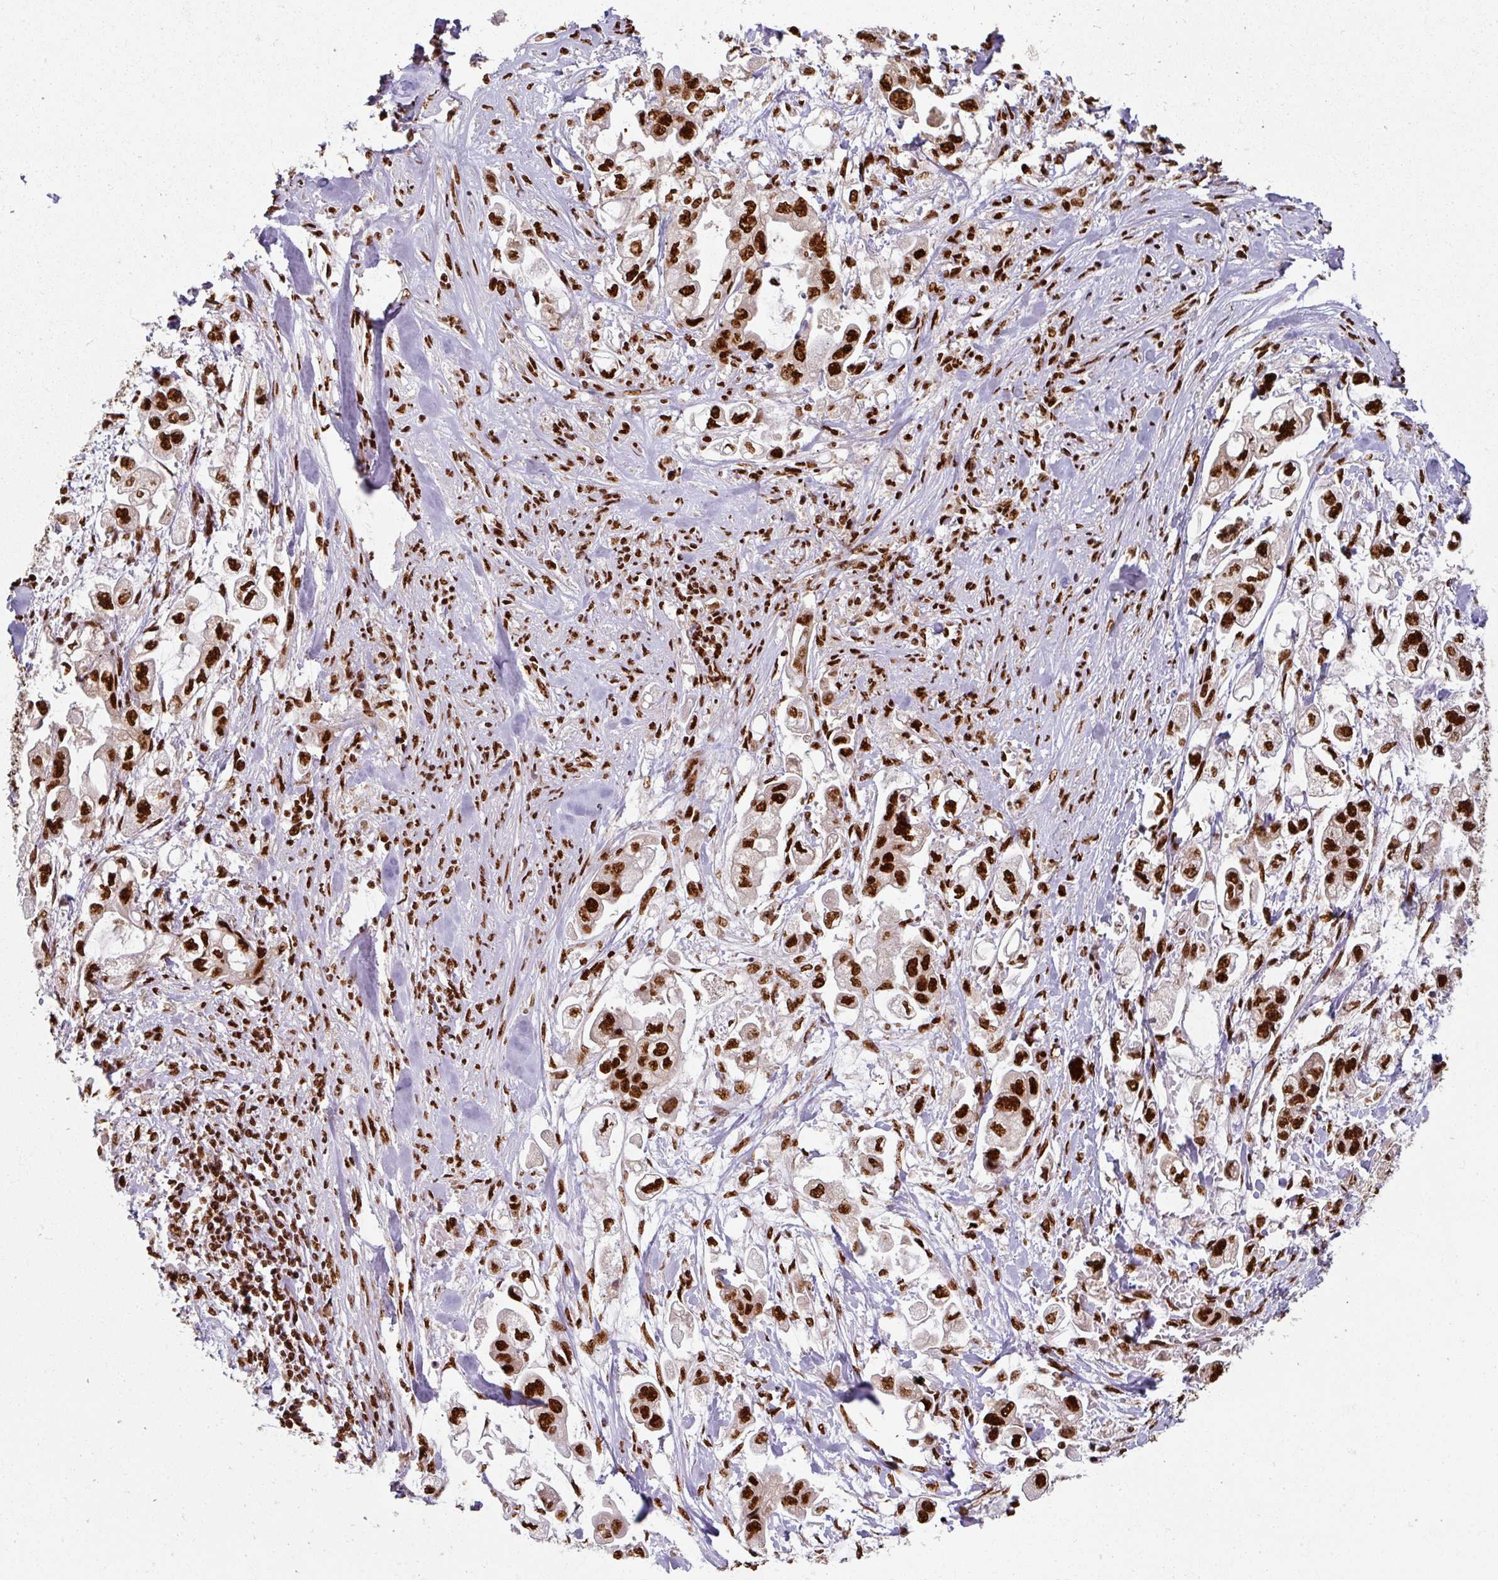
{"staining": {"intensity": "strong", "quantity": ">75%", "location": "nuclear"}, "tissue": "stomach cancer", "cell_type": "Tumor cells", "image_type": "cancer", "snomed": [{"axis": "morphology", "description": "Adenocarcinoma, NOS"}, {"axis": "topography", "description": "Stomach"}], "caption": "Adenocarcinoma (stomach) tissue reveals strong nuclear staining in approximately >75% of tumor cells, visualized by immunohistochemistry.", "gene": "SIK3", "patient": {"sex": "male", "age": 62}}